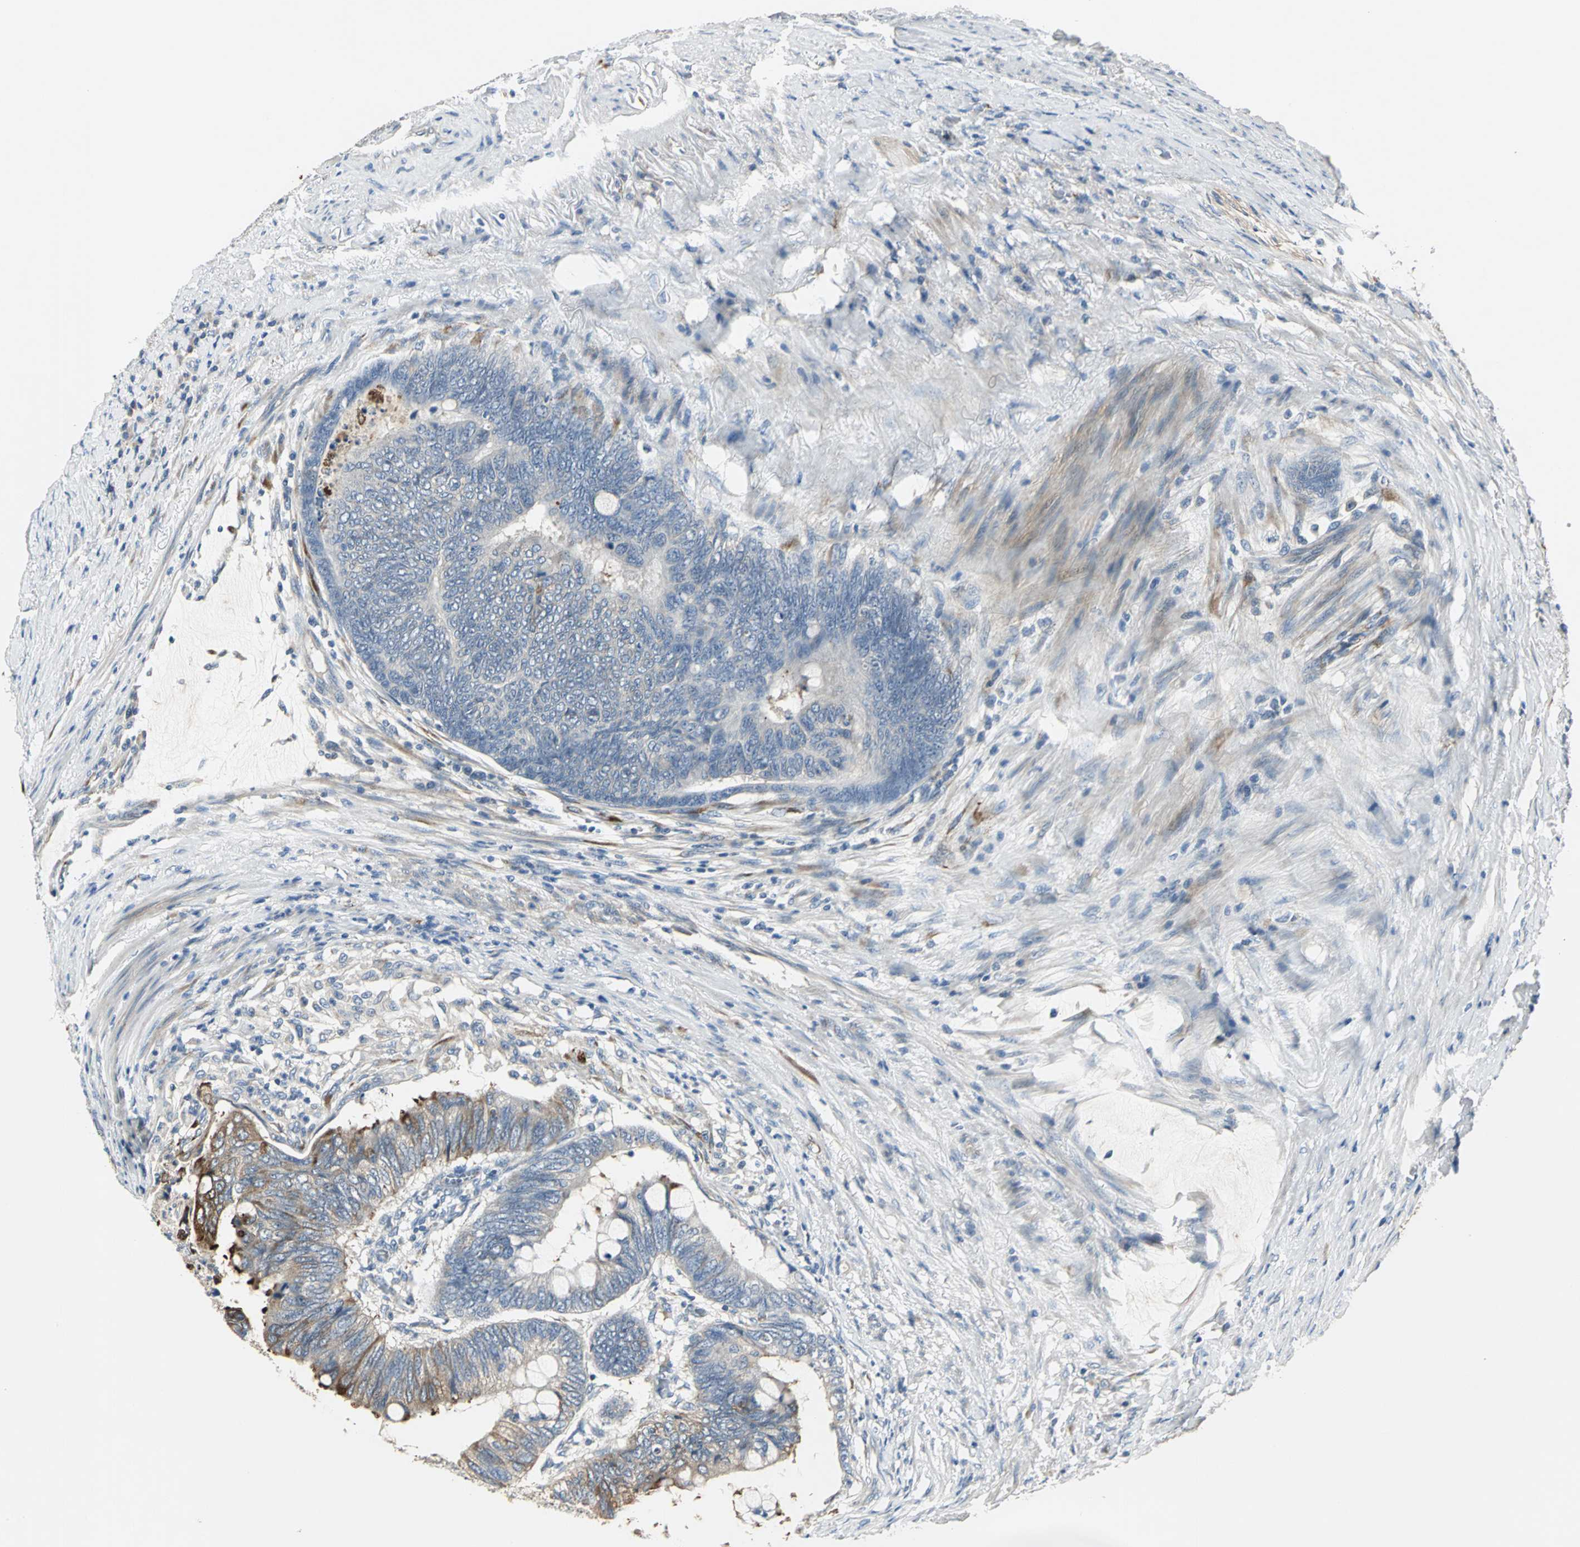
{"staining": {"intensity": "strong", "quantity": "<25%", "location": "cytoplasmic/membranous"}, "tissue": "colorectal cancer", "cell_type": "Tumor cells", "image_type": "cancer", "snomed": [{"axis": "morphology", "description": "Normal tissue, NOS"}, {"axis": "morphology", "description": "Adenocarcinoma, NOS"}, {"axis": "topography", "description": "Rectum"}, {"axis": "topography", "description": "Peripheral nerve tissue"}], "caption": "Immunohistochemistry micrograph of neoplastic tissue: adenocarcinoma (colorectal) stained using IHC shows medium levels of strong protein expression localized specifically in the cytoplasmic/membranous of tumor cells, appearing as a cytoplasmic/membranous brown color.", "gene": "B3GNT2", "patient": {"sex": "male", "age": 92}}